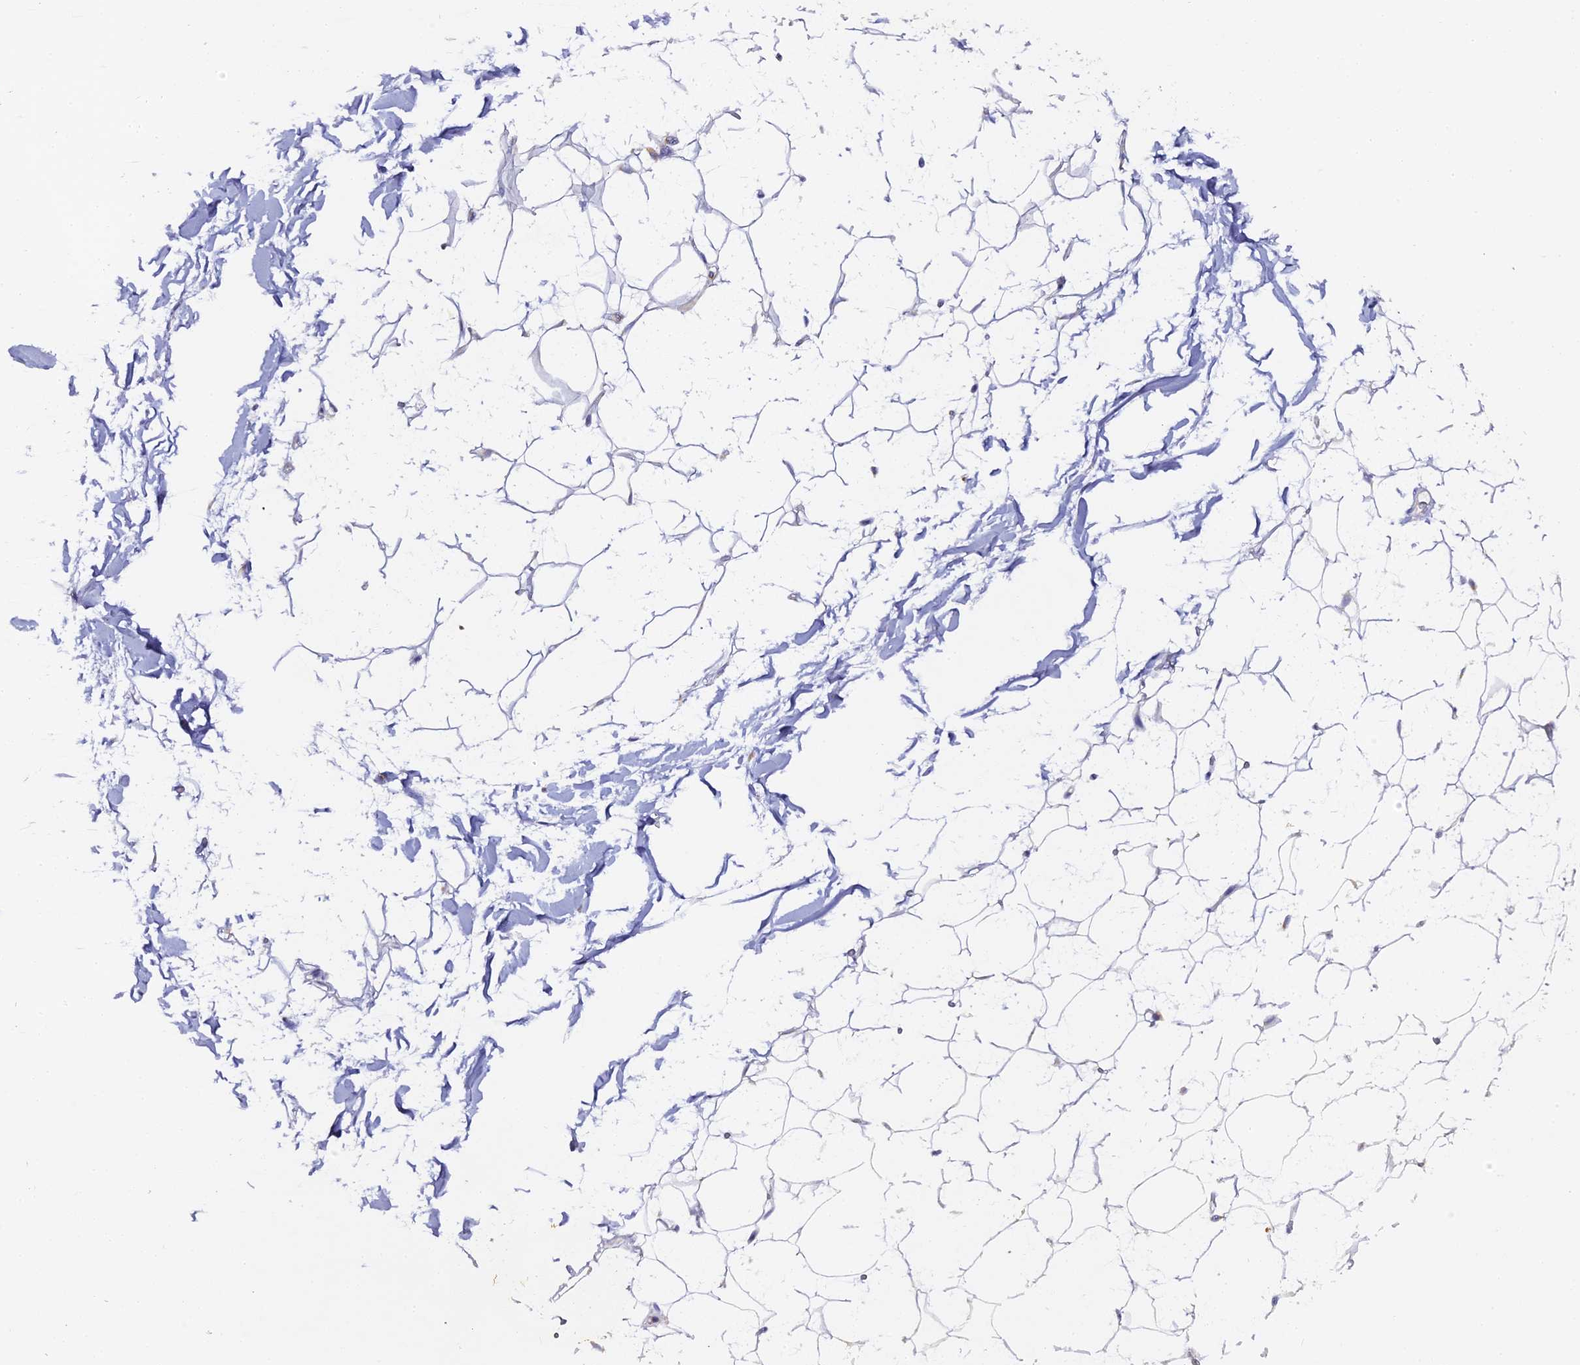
{"staining": {"intensity": "negative", "quantity": "none", "location": "none"}, "tissue": "adipose tissue", "cell_type": "Adipocytes", "image_type": "normal", "snomed": [{"axis": "morphology", "description": "Normal tissue, NOS"}, {"axis": "topography", "description": "Breast"}], "caption": "This is a photomicrograph of immunohistochemistry staining of unremarkable adipose tissue, which shows no staining in adipocytes.", "gene": "DONSON", "patient": {"sex": "female", "age": 26}}